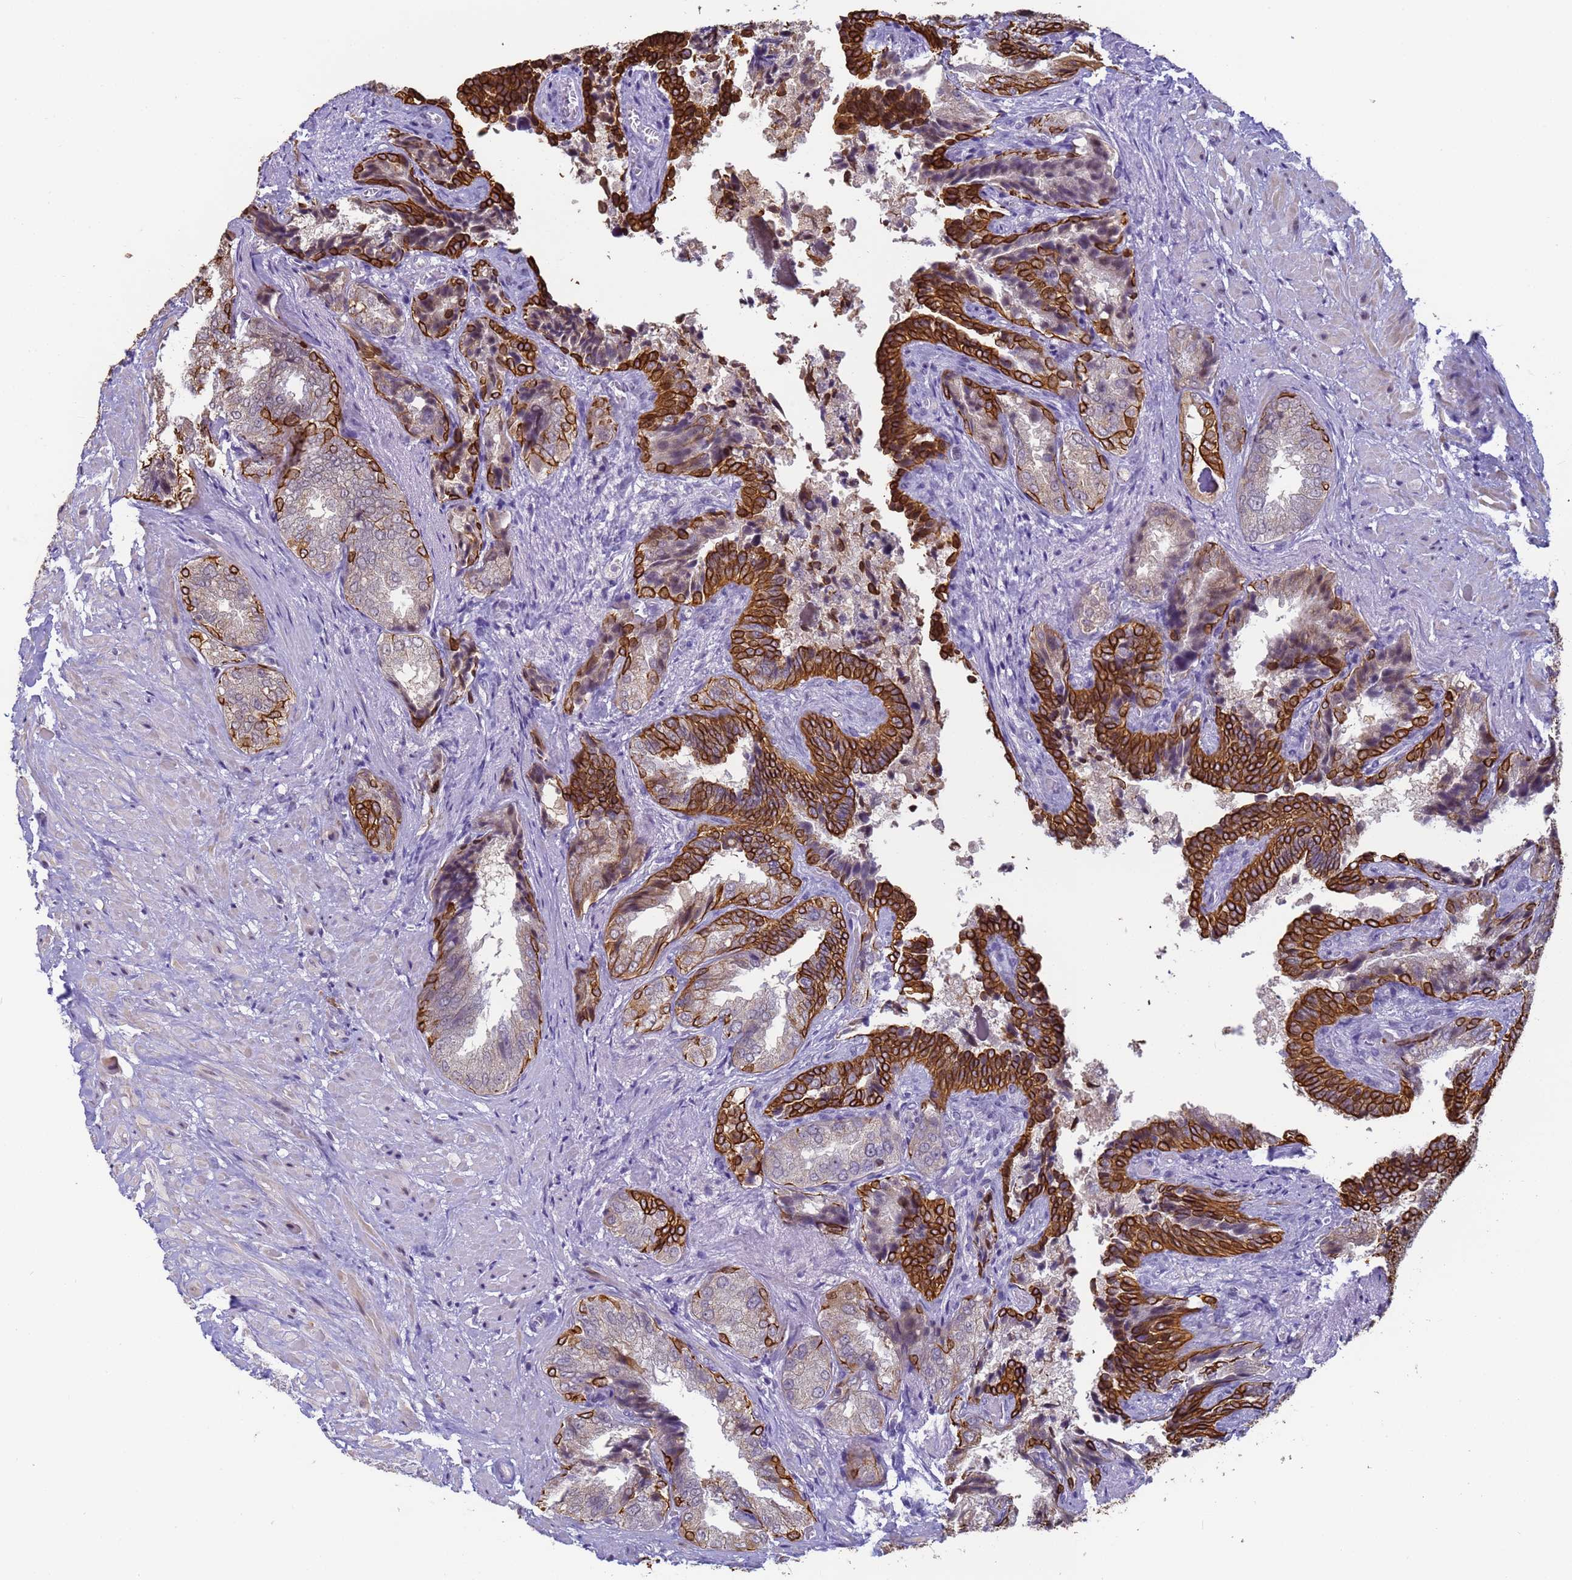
{"staining": {"intensity": "strong", "quantity": "25%-75%", "location": "cytoplasmic/membranous"}, "tissue": "seminal vesicle", "cell_type": "Glandular cells", "image_type": "normal", "snomed": [{"axis": "morphology", "description": "Normal tissue, NOS"}, {"axis": "topography", "description": "Seminal veicle"}, {"axis": "topography", "description": "Peripheral nerve tissue"}], "caption": "A brown stain labels strong cytoplasmic/membranous expression of a protein in glandular cells of unremarkable seminal vesicle.", "gene": "VWA3A", "patient": {"sex": "male", "age": 63}}